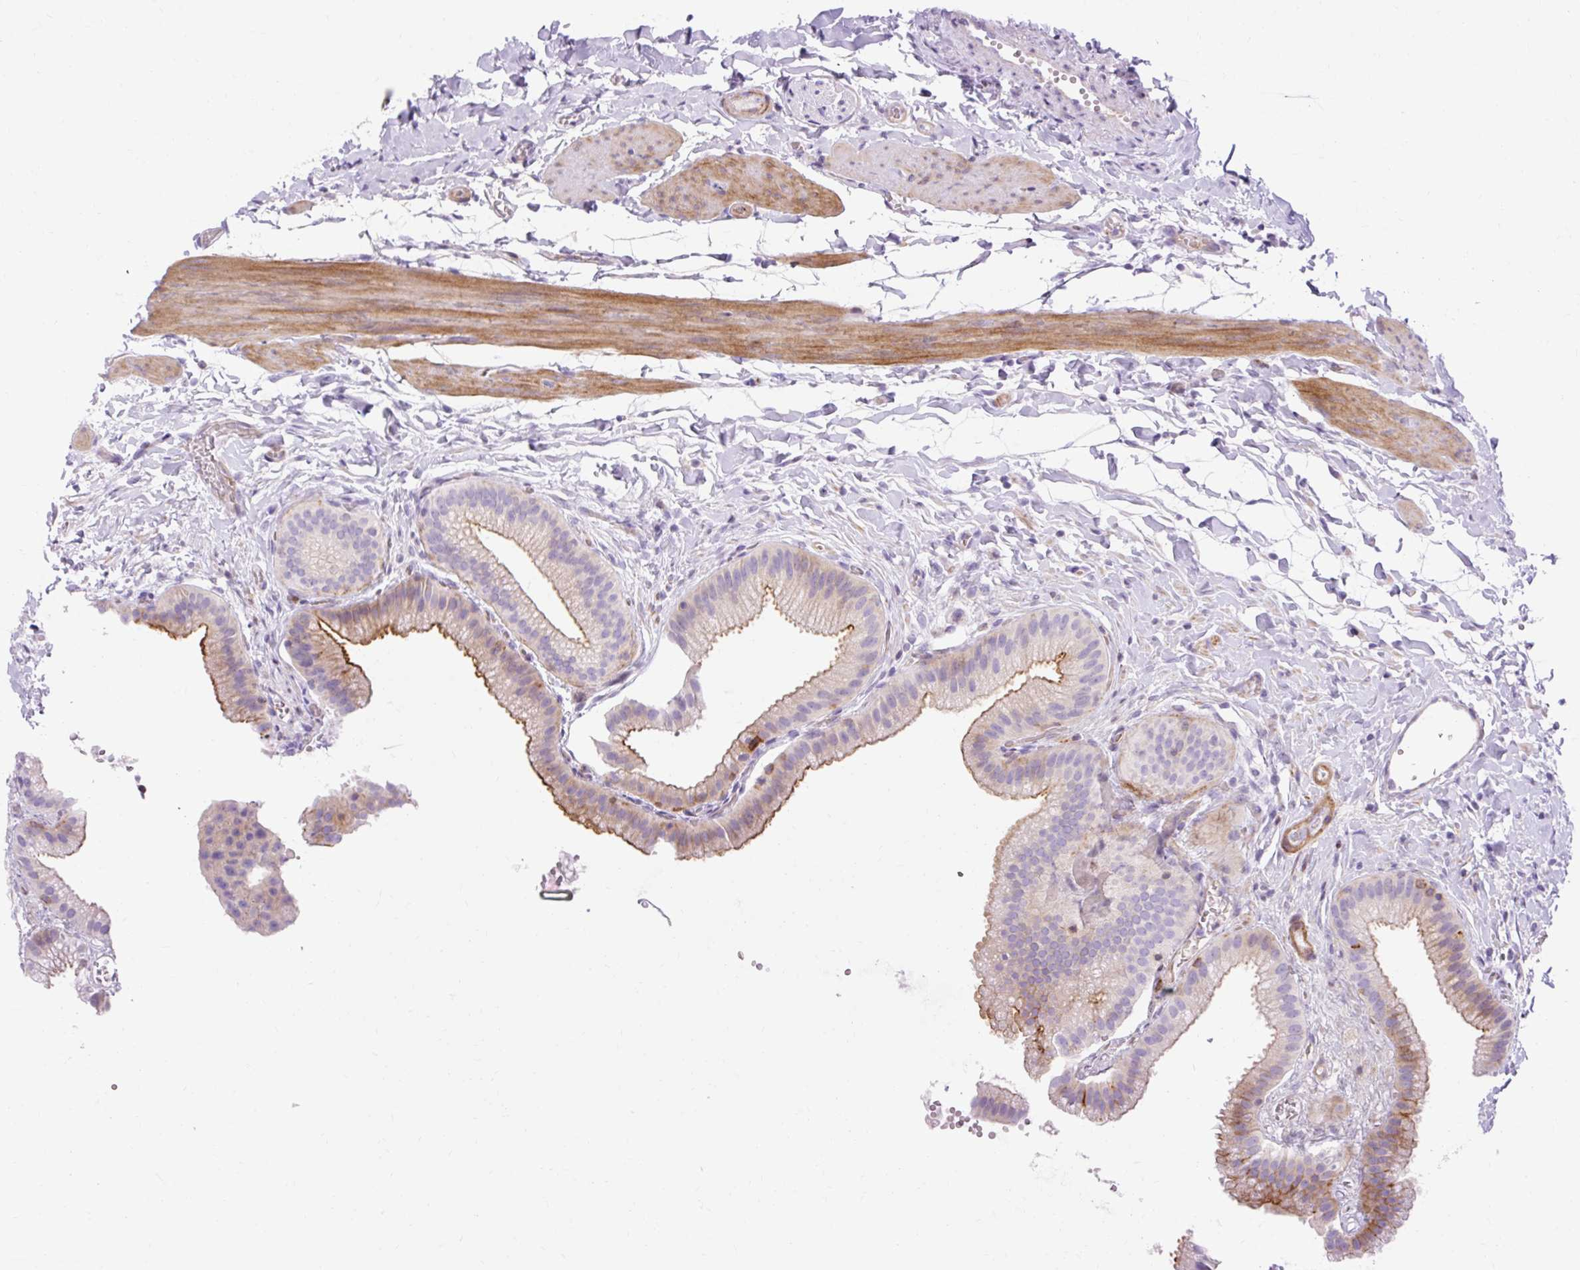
{"staining": {"intensity": "moderate", "quantity": "25%-75%", "location": "cytoplasmic/membranous"}, "tissue": "gallbladder", "cell_type": "Glandular cells", "image_type": "normal", "snomed": [{"axis": "morphology", "description": "Normal tissue, NOS"}, {"axis": "topography", "description": "Gallbladder"}], "caption": "Benign gallbladder reveals moderate cytoplasmic/membranous staining in about 25%-75% of glandular cells.", "gene": "CORO7", "patient": {"sex": "female", "age": 63}}